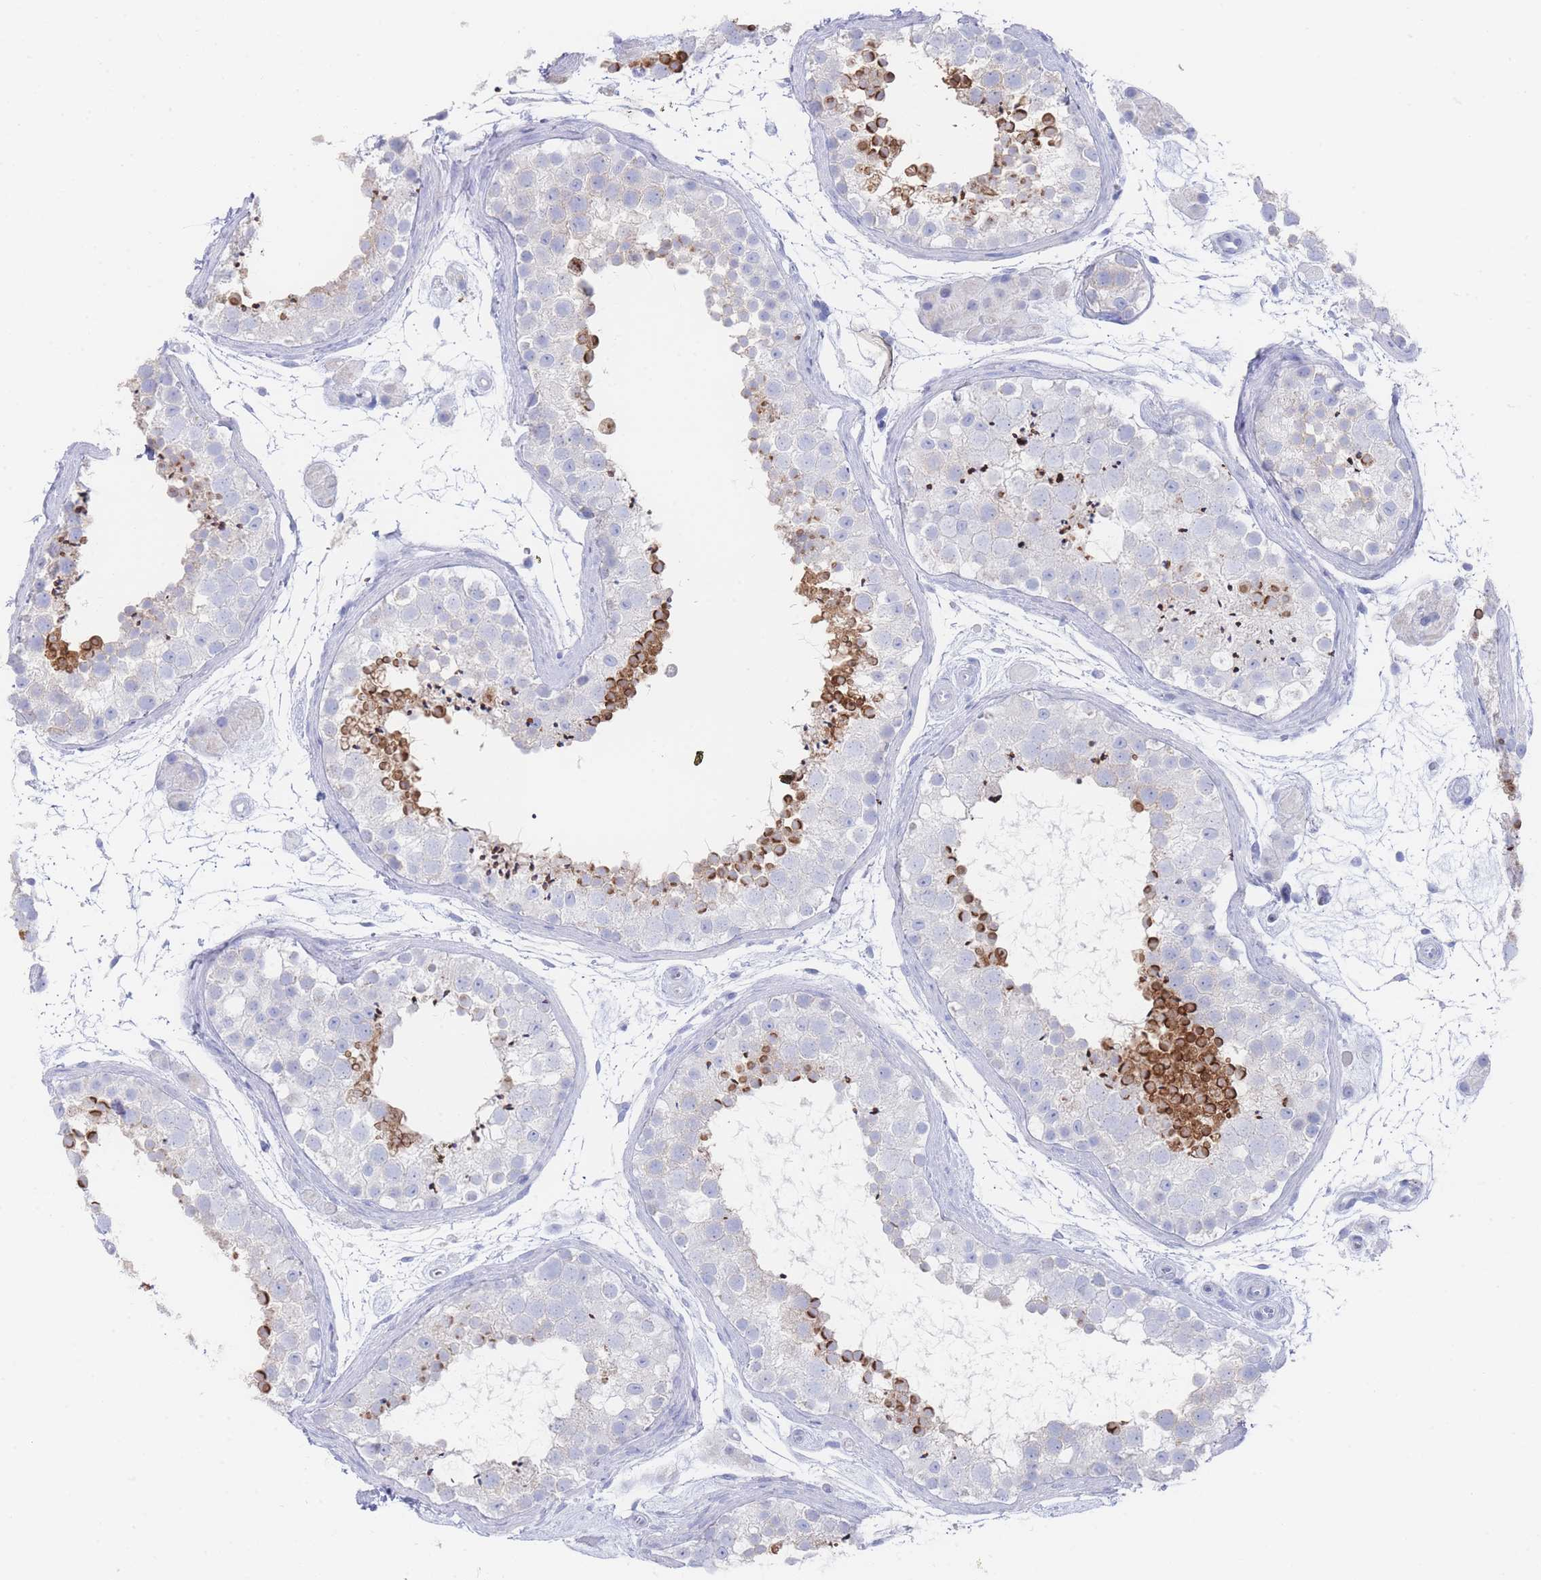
{"staining": {"intensity": "strong", "quantity": "<25%", "location": "cytoplasmic/membranous"}, "tissue": "testis", "cell_type": "Cells in seminiferous ducts", "image_type": "normal", "snomed": [{"axis": "morphology", "description": "Normal tissue, NOS"}, {"axis": "topography", "description": "Testis"}], "caption": "Immunohistochemical staining of benign testis exhibits strong cytoplasmic/membranous protein expression in approximately <25% of cells in seminiferous ducts.", "gene": "LRRC37A2", "patient": {"sex": "male", "age": 41}}